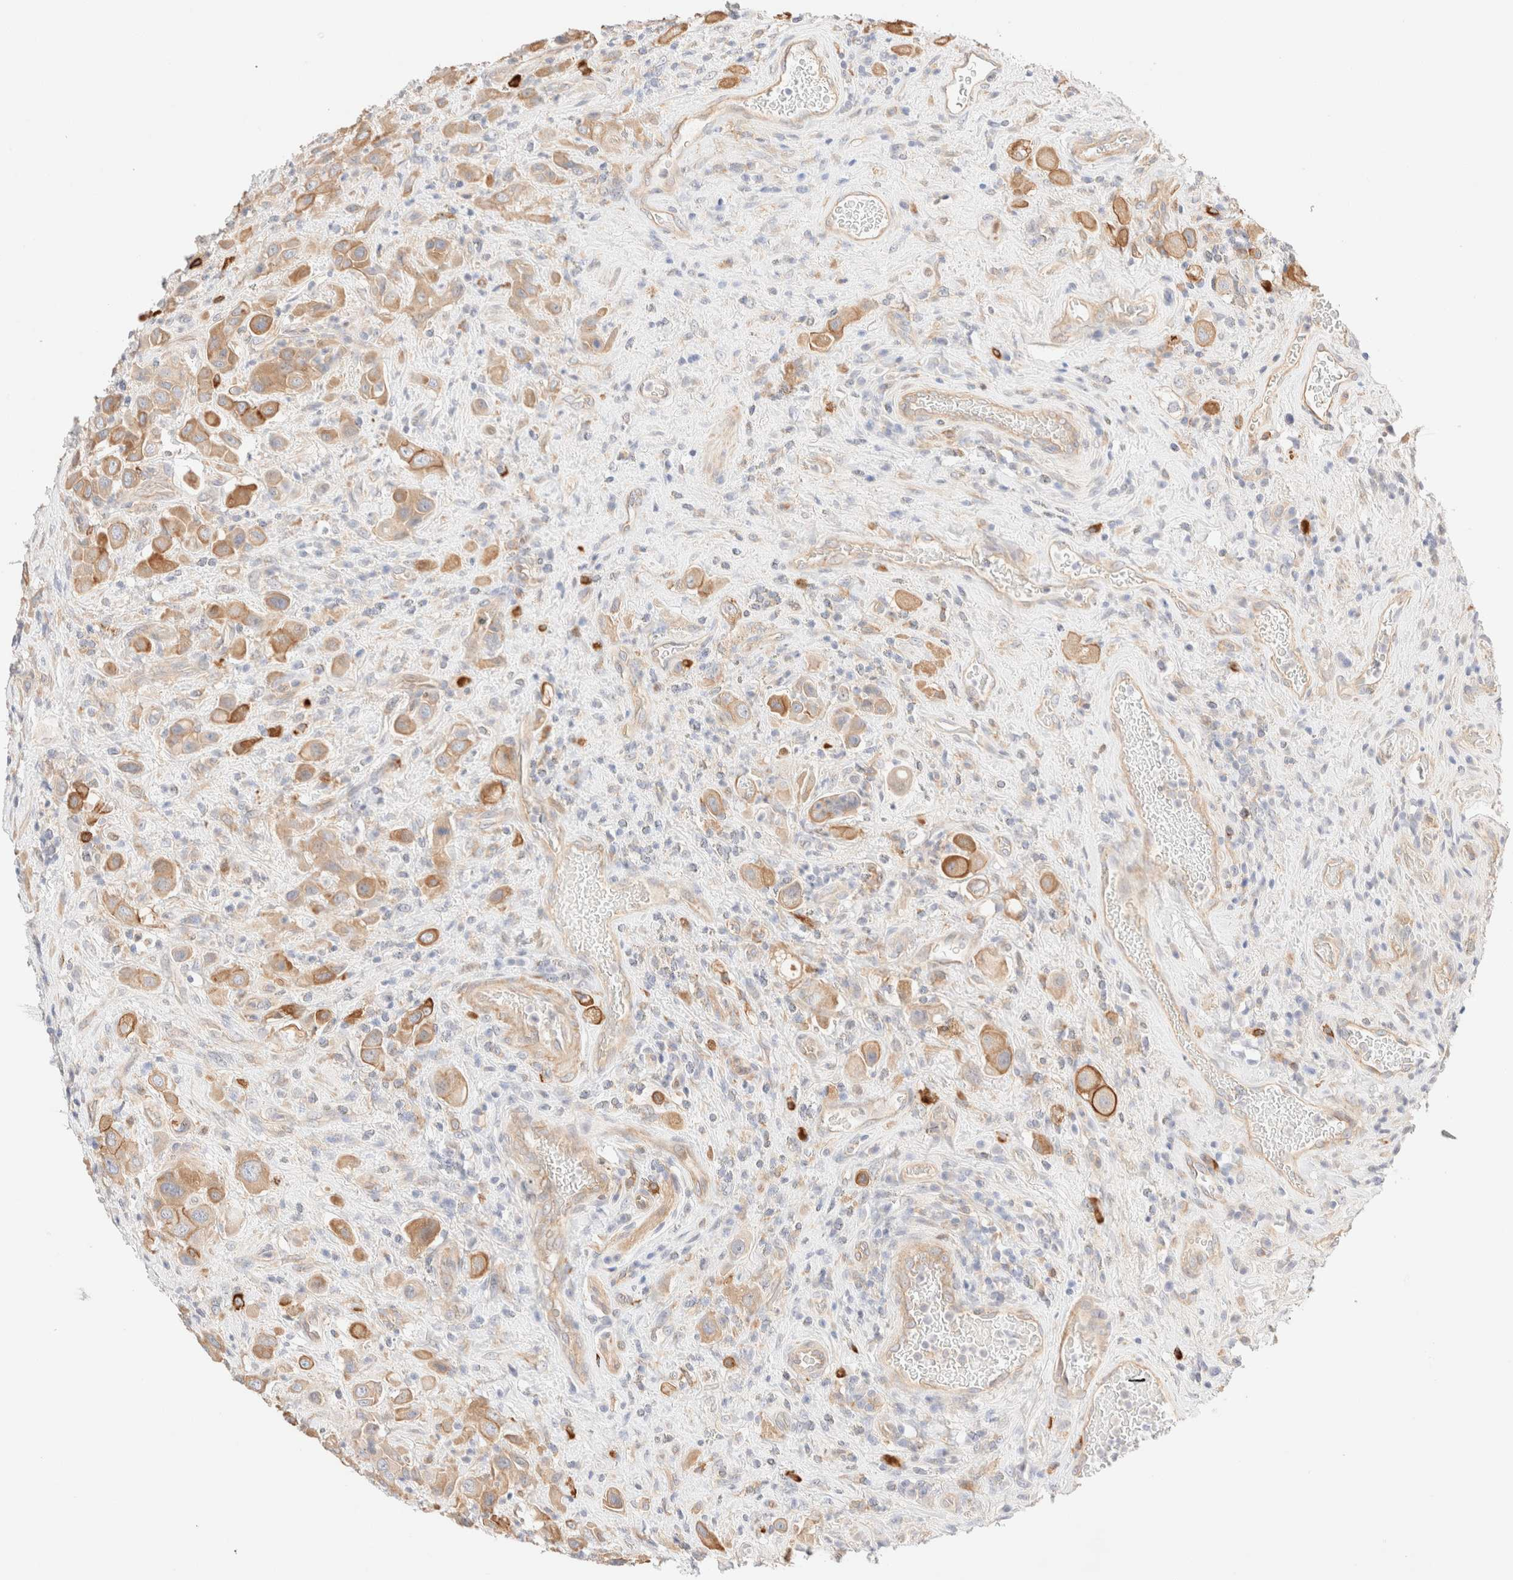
{"staining": {"intensity": "moderate", "quantity": ">75%", "location": "cytoplasmic/membranous"}, "tissue": "urothelial cancer", "cell_type": "Tumor cells", "image_type": "cancer", "snomed": [{"axis": "morphology", "description": "Urothelial carcinoma, High grade"}, {"axis": "topography", "description": "Urinary bladder"}], "caption": "A photomicrograph of human urothelial cancer stained for a protein exhibits moderate cytoplasmic/membranous brown staining in tumor cells. Using DAB (brown) and hematoxylin (blue) stains, captured at high magnification using brightfield microscopy.", "gene": "NIBAN2", "patient": {"sex": "male", "age": 50}}